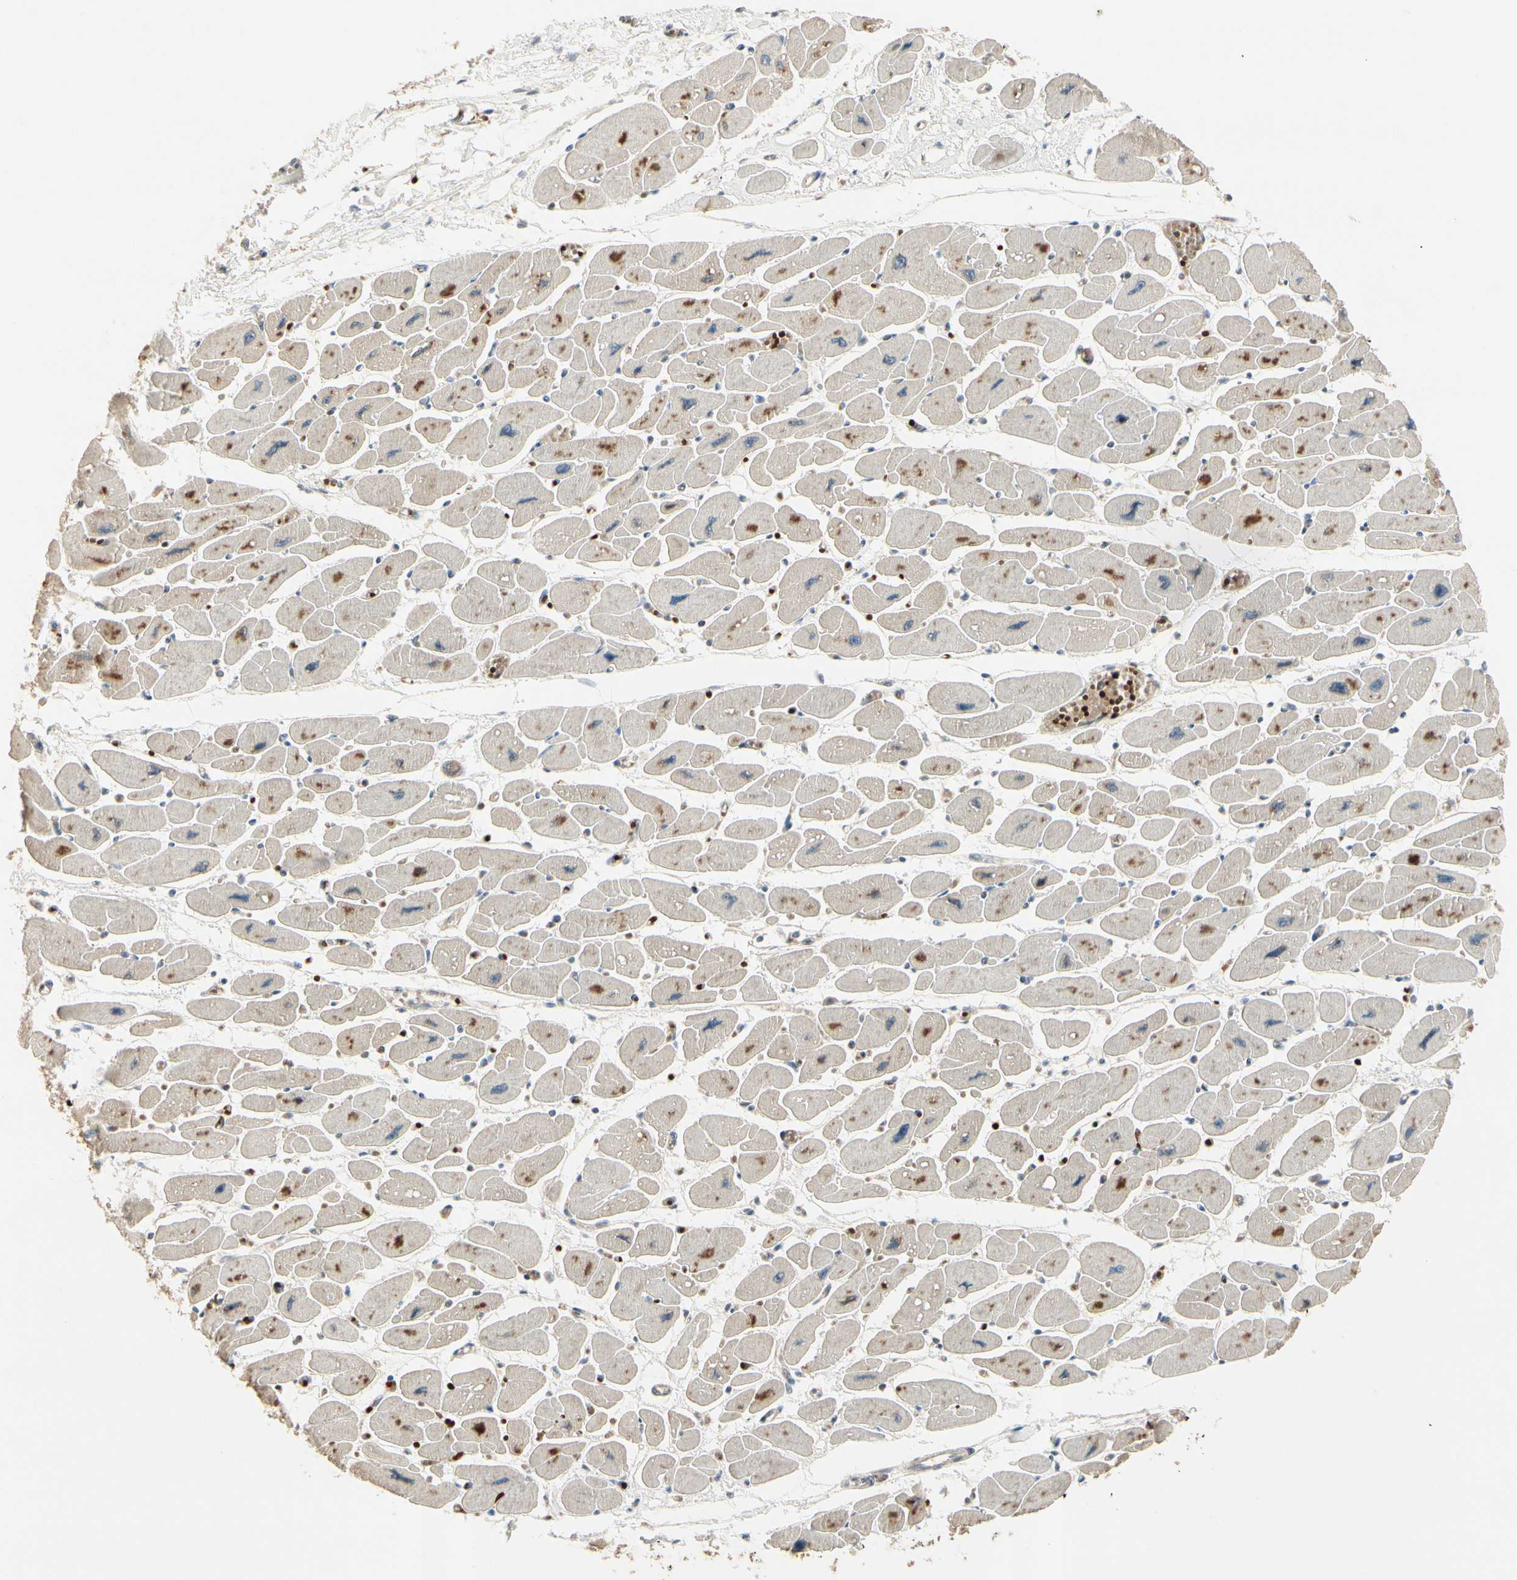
{"staining": {"intensity": "moderate", "quantity": "25%-75%", "location": "cytoplasmic/membranous"}, "tissue": "heart muscle", "cell_type": "Cardiomyocytes", "image_type": "normal", "snomed": [{"axis": "morphology", "description": "Normal tissue, NOS"}, {"axis": "topography", "description": "Heart"}], "caption": "Human heart muscle stained for a protein (brown) displays moderate cytoplasmic/membranous positive positivity in about 25%-75% of cardiomyocytes.", "gene": "PPP3CB", "patient": {"sex": "female", "age": 54}}